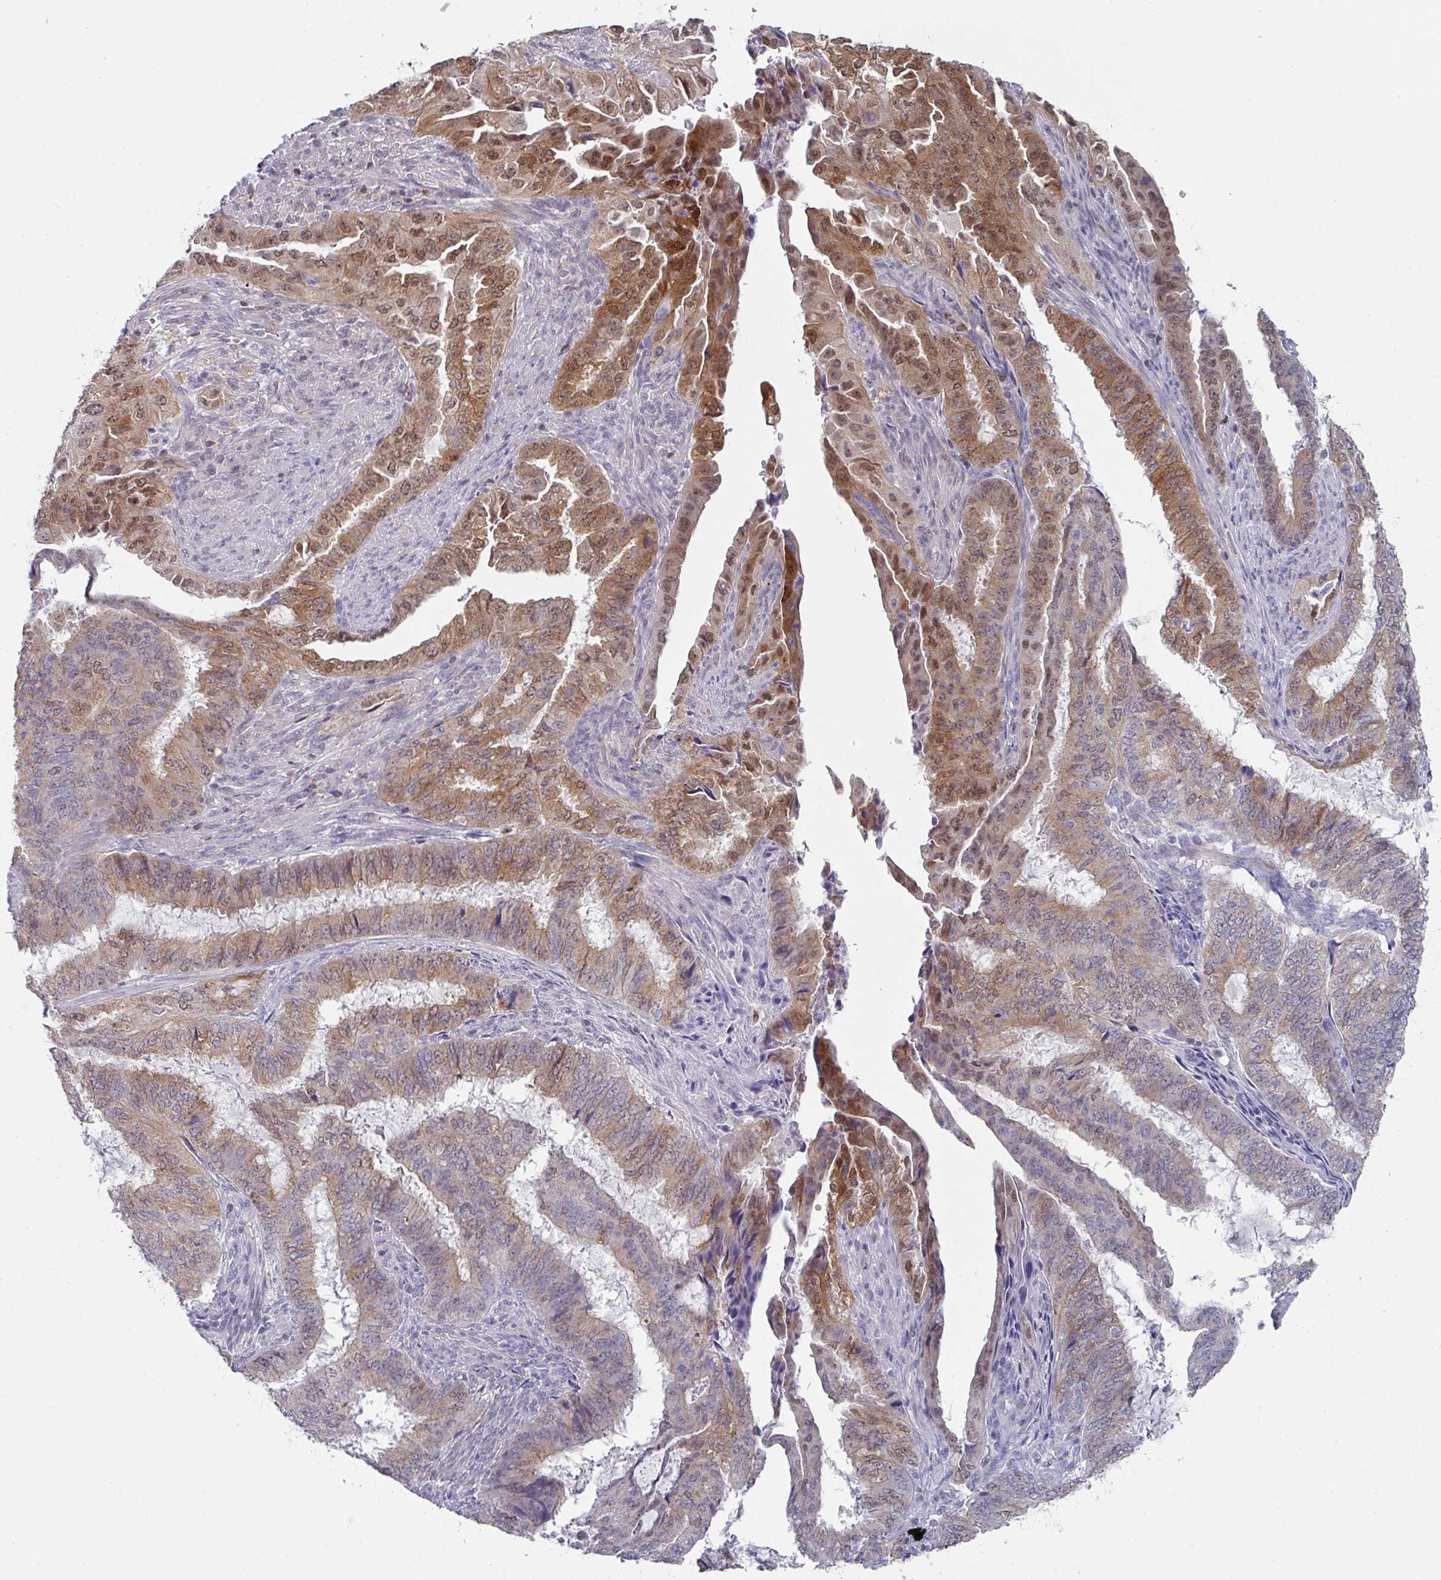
{"staining": {"intensity": "moderate", "quantity": ">75%", "location": "cytoplasmic/membranous,nuclear"}, "tissue": "endometrial cancer", "cell_type": "Tumor cells", "image_type": "cancer", "snomed": [{"axis": "morphology", "description": "Adenocarcinoma, NOS"}, {"axis": "topography", "description": "Endometrium"}], "caption": "High-magnification brightfield microscopy of endometrial cancer (adenocarcinoma) stained with DAB (3,3'-diaminobenzidine) (brown) and counterstained with hematoxylin (blue). tumor cells exhibit moderate cytoplasmic/membranous and nuclear staining is identified in about>75% of cells.", "gene": "DCAF12L2", "patient": {"sex": "female", "age": 51}}